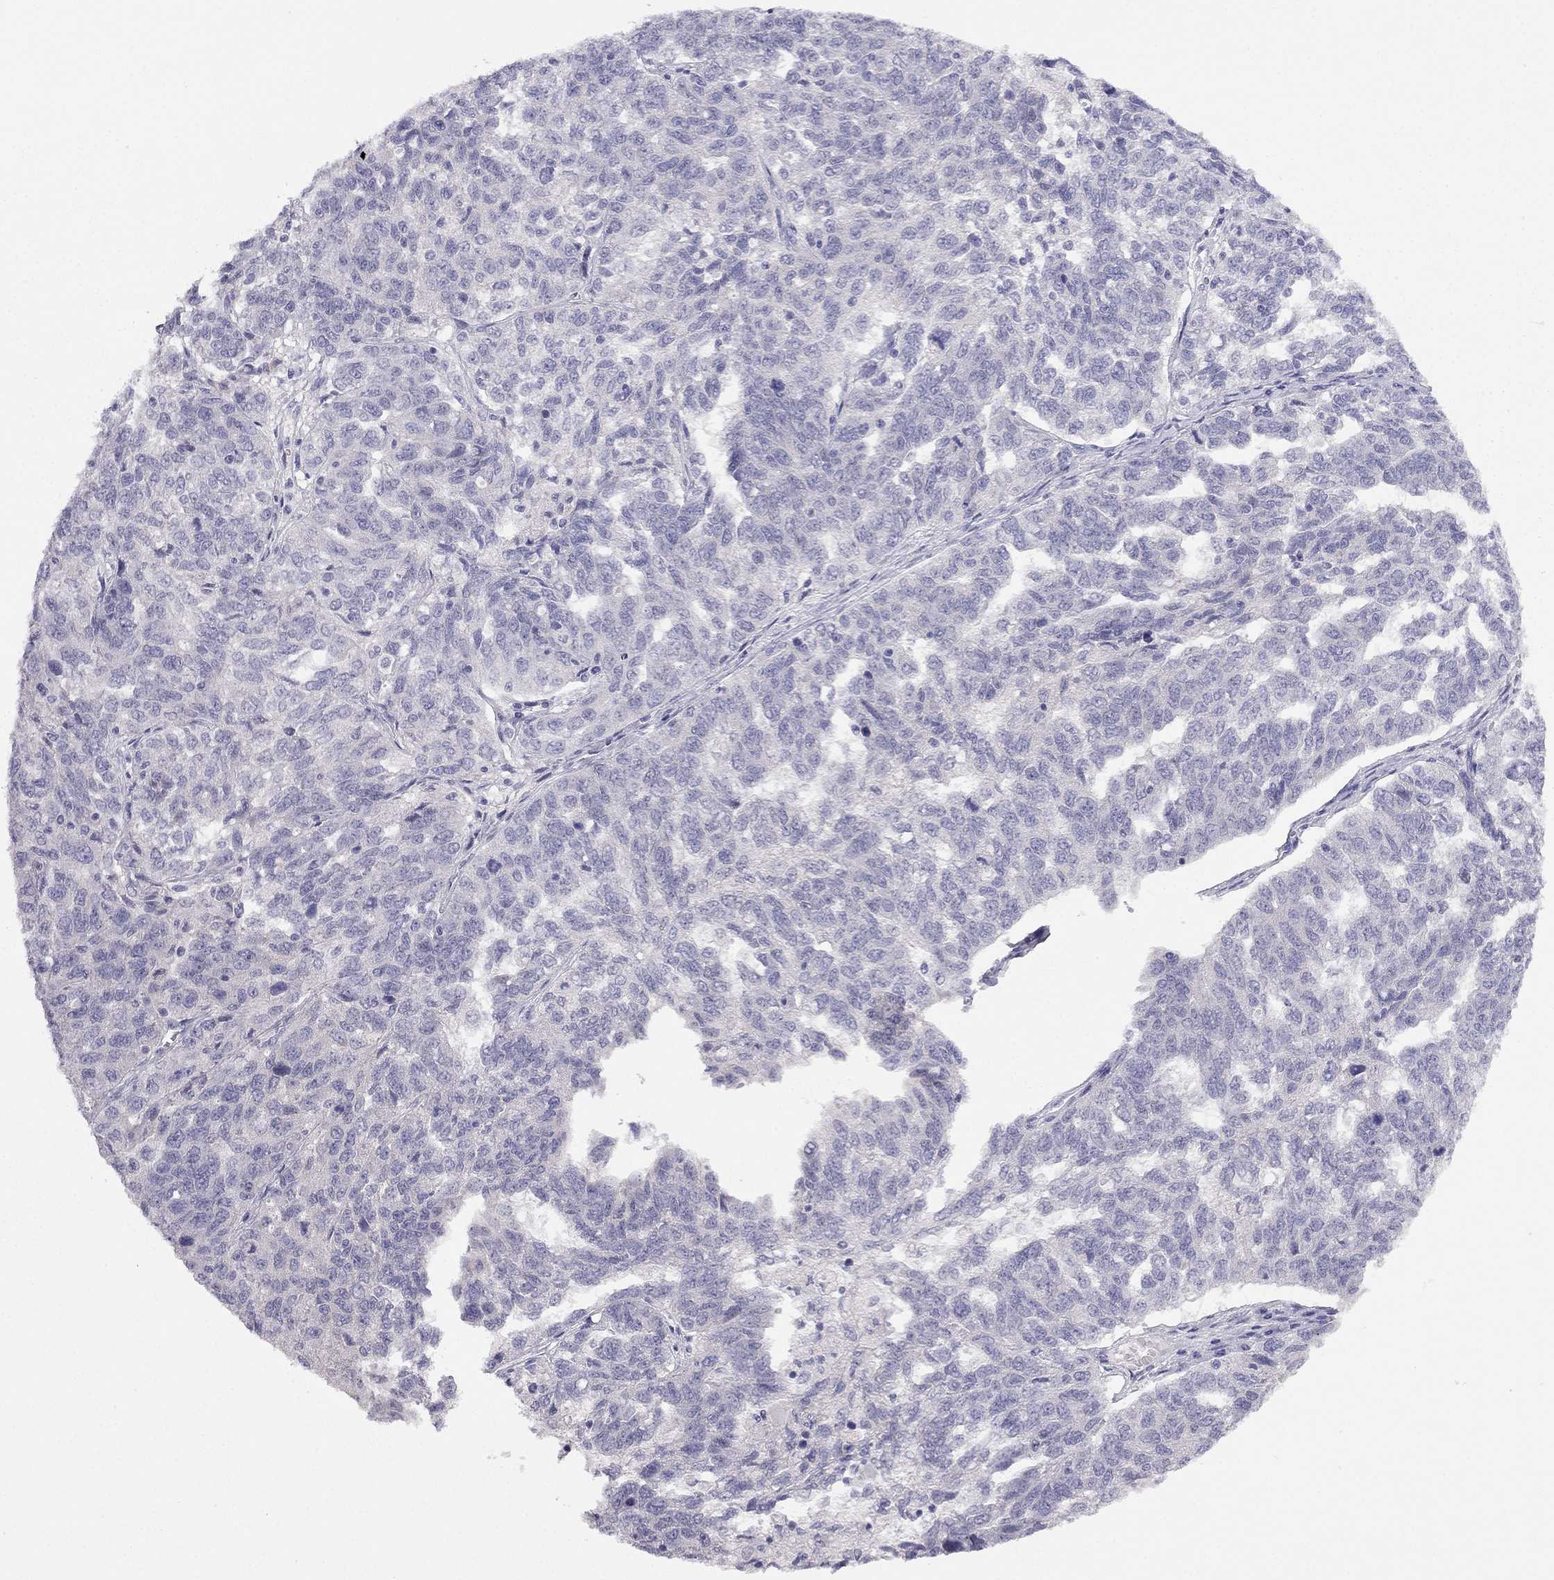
{"staining": {"intensity": "negative", "quantity": "none", "location": "none"}, "tissue": "ovarian cancer", "cell_type": "Tumor cells", "image_type": "cancer", "snomed": [{"axis": "morphology", "description": "Cystadenocarcinoma, serous, NOS"}, {"axis": "topography", "description": "Ovary"}], "caption": "This is a histopathology image of IHC staining of ovarian serous cystadenocarcinoma, which shows no staining in tumor cells.", "gene": "C16orf89", "patient": {"sex": "female", "age": 71}}